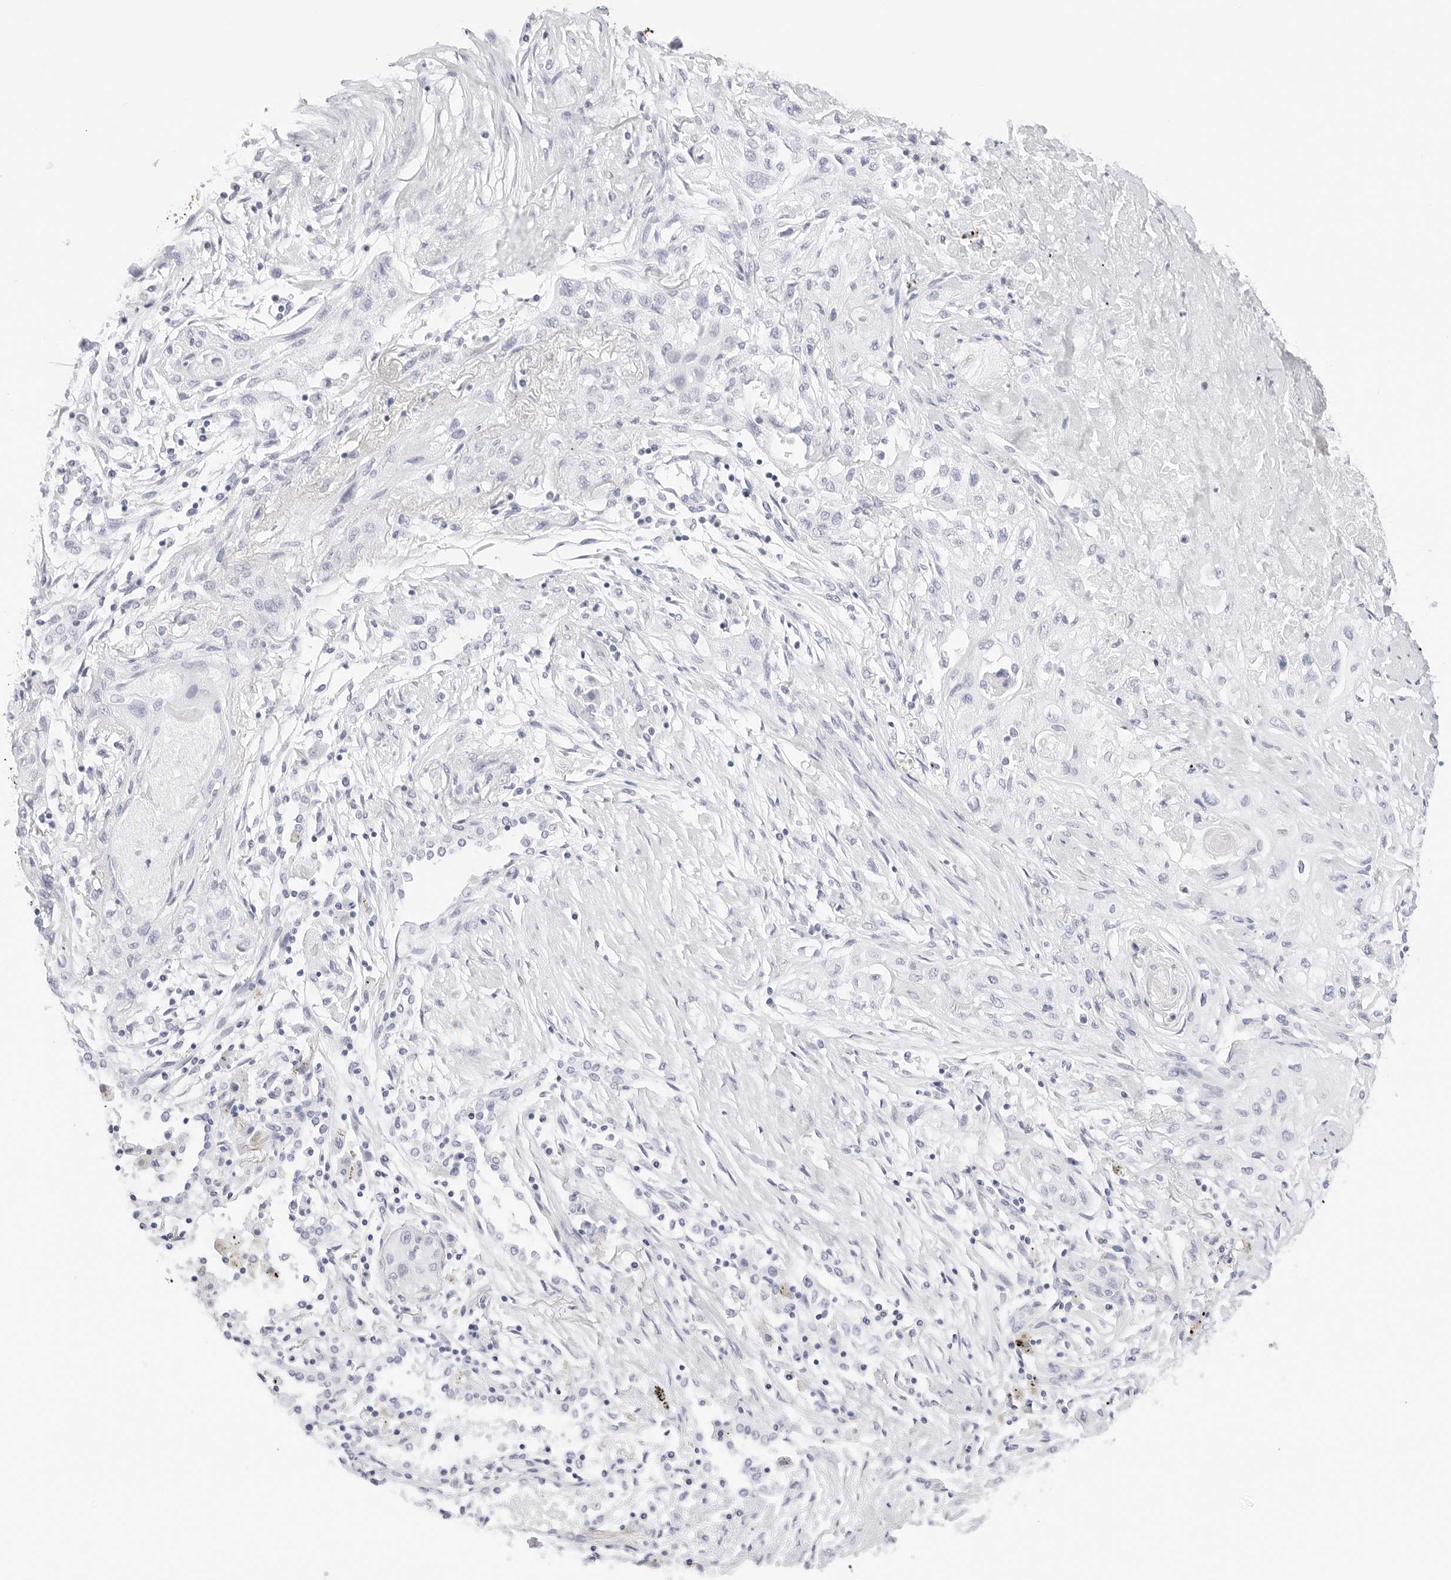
{"staining": {"intensity": "negative", "quantity": "none", "location": "none"}, "tissue": "lung cancer", "cell_type": "Tumor cells", "image_type": "cancer", "snomed": [{"axis": "morphology", "description": "Squamous cell carcinoma, NOS"}, {"axis": "topography", "description": "Lung"}], "caption": "Immunohistochemistry (IHC) histopathology image of neoplastic tissue: human lung cancer stained with DAB demonstrates no significant protein expression in tumor cells.", "gene": "TFF2", "patient": {"sex": "female", "age": 47}}